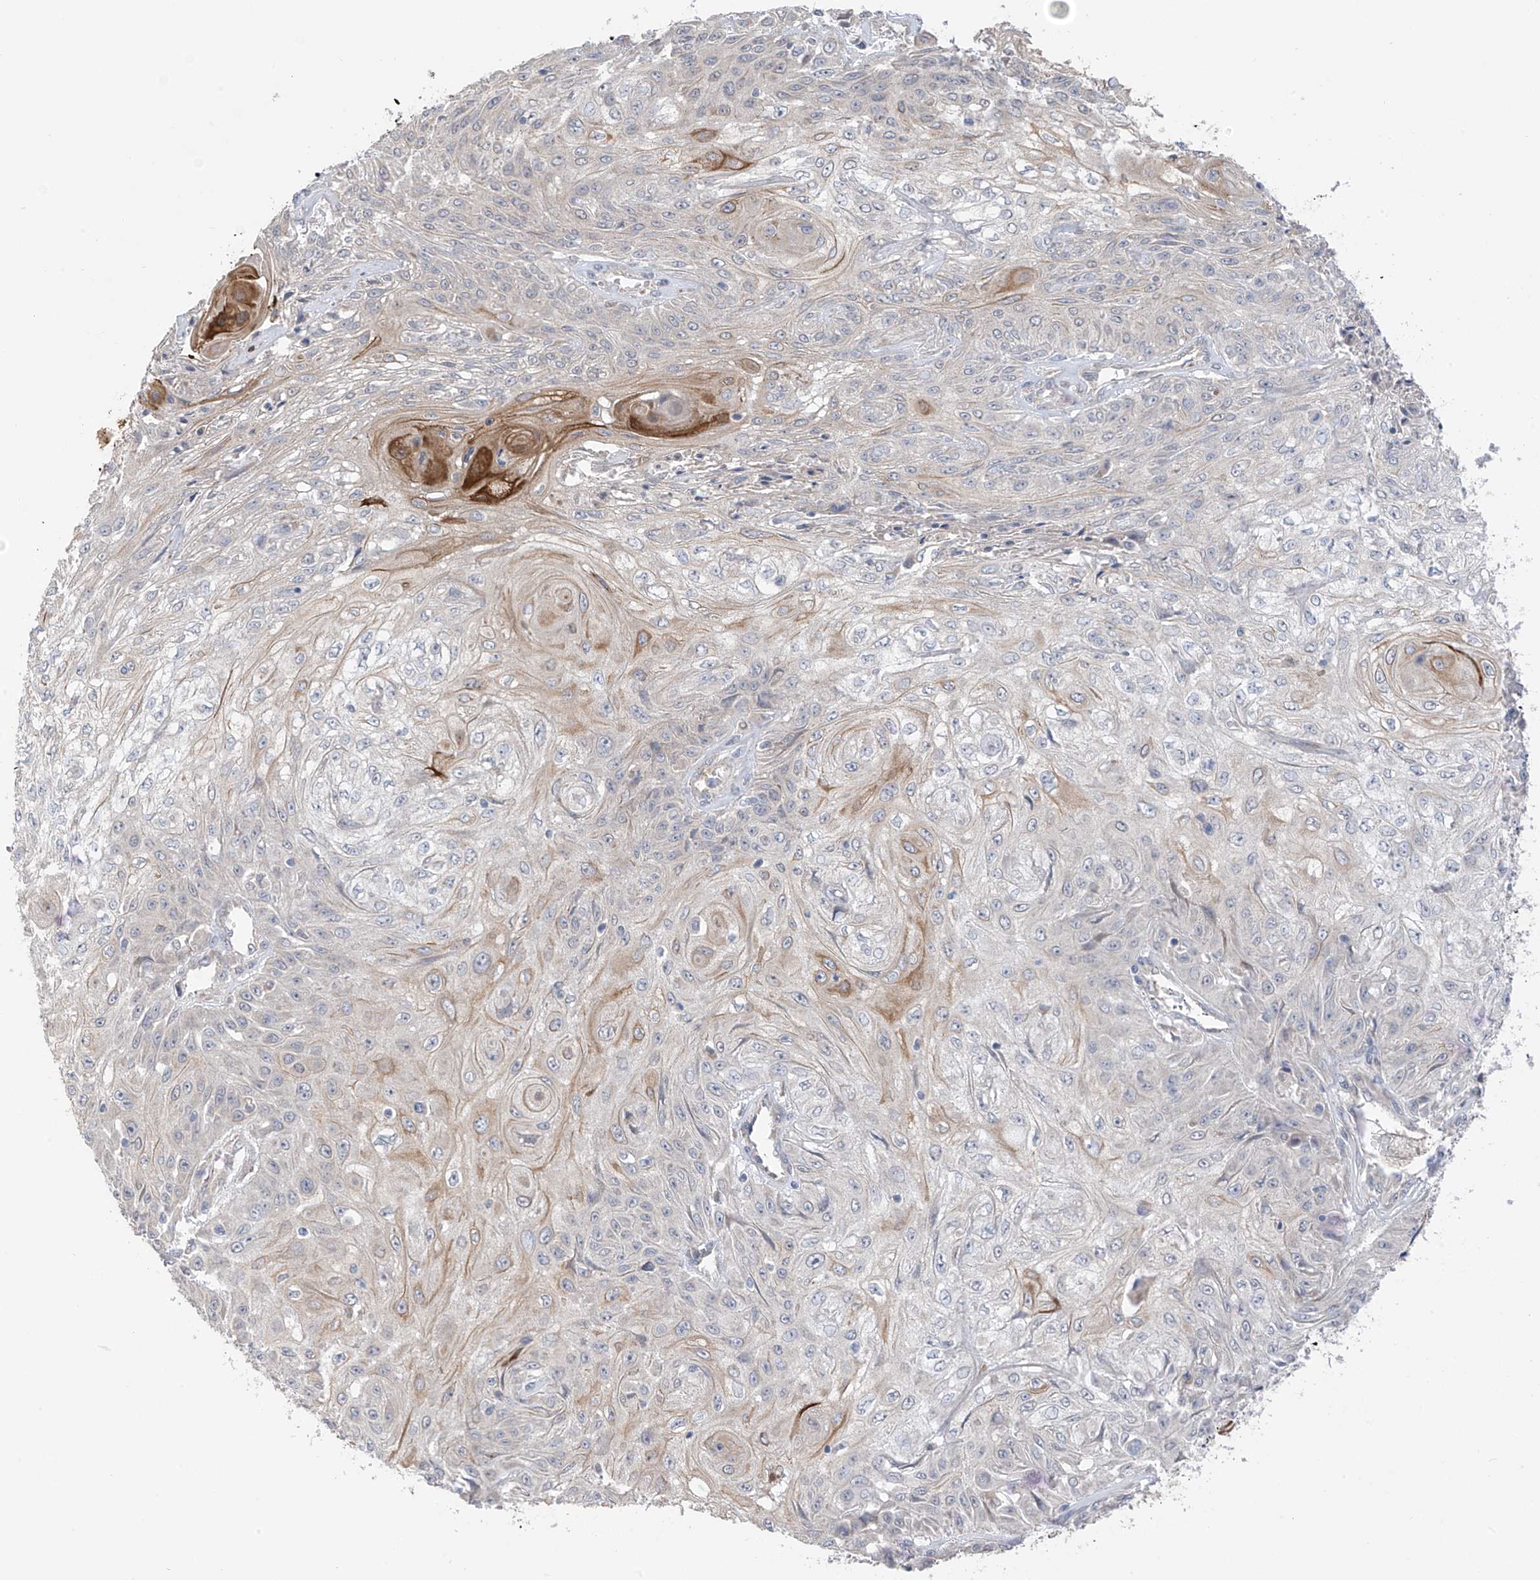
{"staining": {"intensity": "weak", "quantity": "<25%", "location": "cytoplasmic/membranous"}, "tissue": "skin cancer", "cell_type": "Tumor cells", "image_type": "cancer", "snomed": [{"axis": "morphology", "description": "Squamous cell carcinoma, NOS"}, {"axis": "morphology", "description": "Squamous cell carcinoma, metastatic, NOS"}, {"axis": "topography", "description": "Skin"}, {"axis": "topography", "description": "Lymph node"}], "caption": "Tumor cells show no significant staining in skin cancer (squamous cell carcinoma).", "gene": "NALCN", "patient": {"sex": "male", "age": 75}}